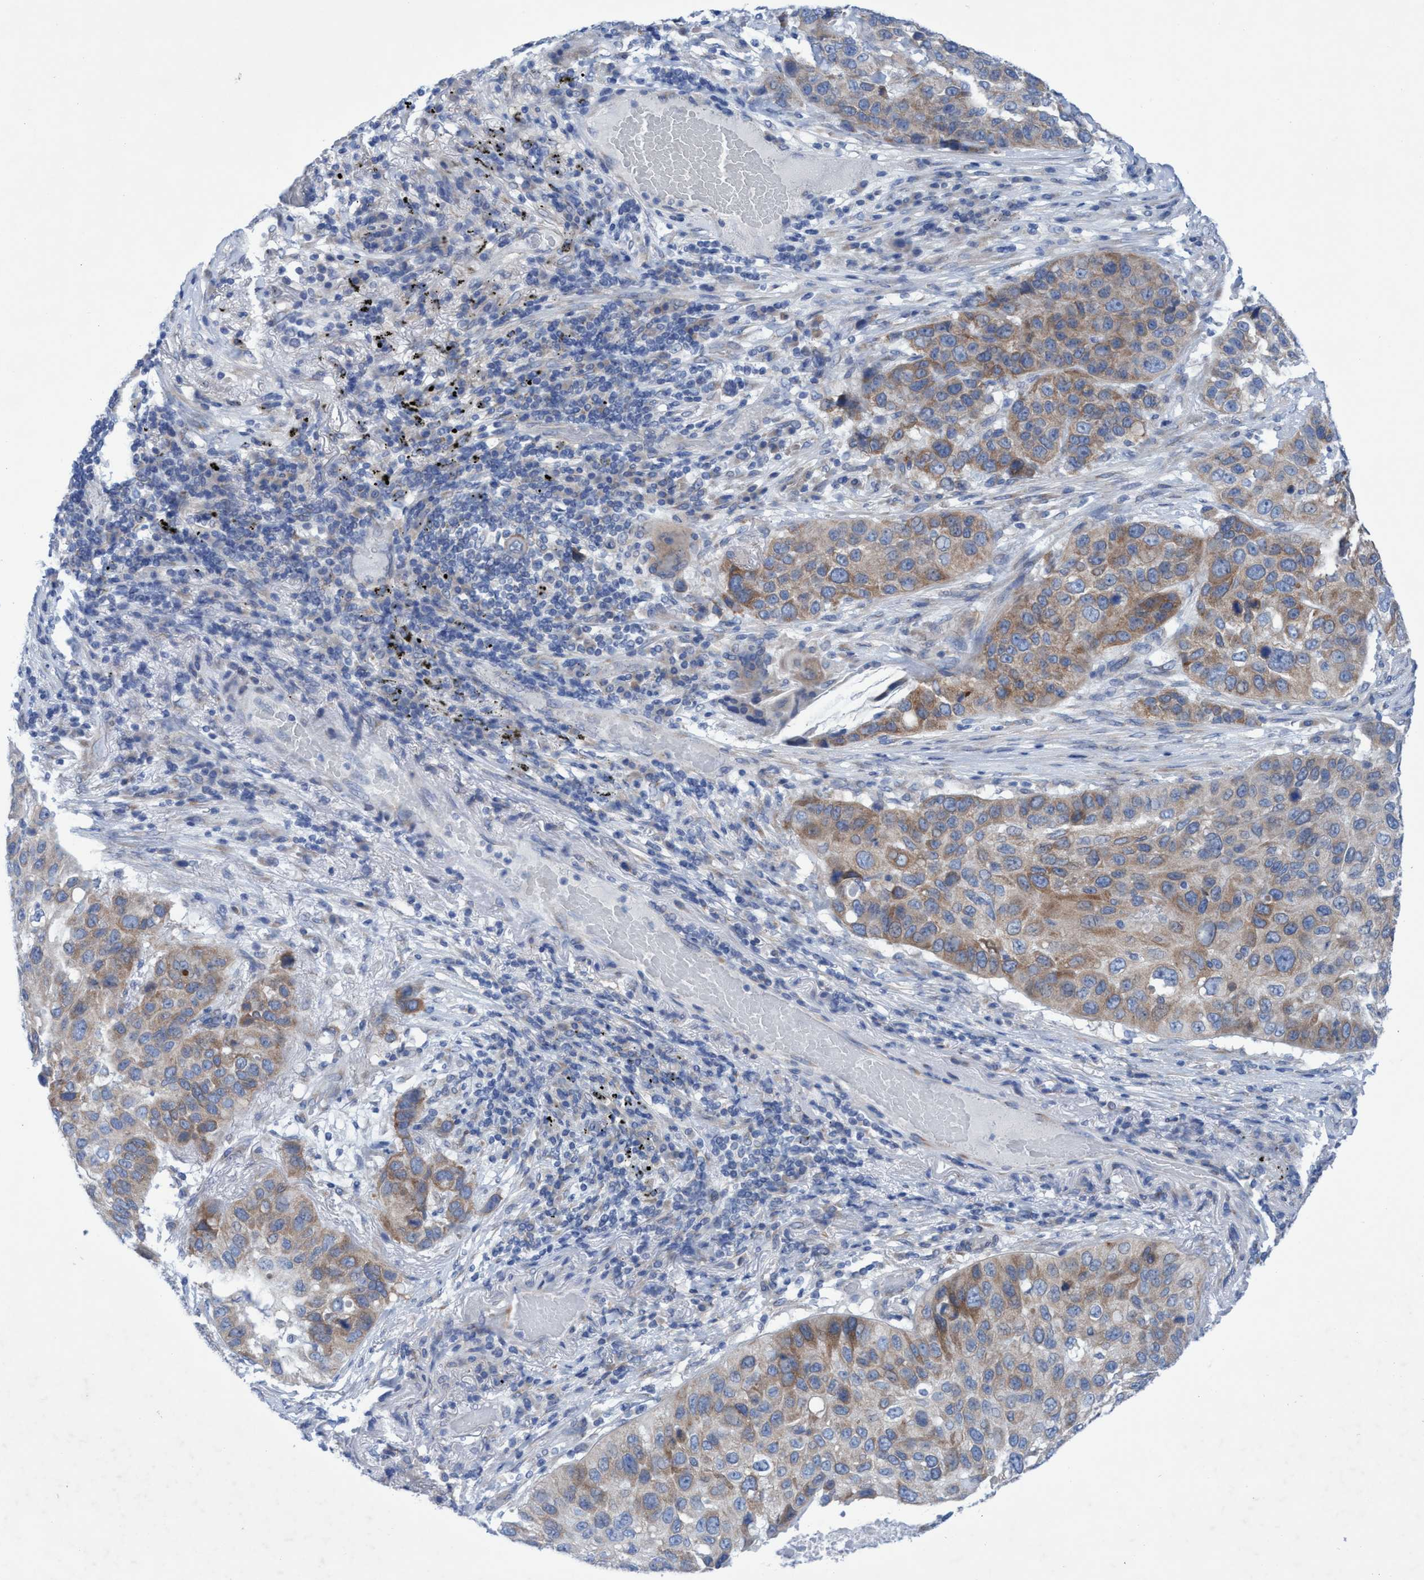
{"staining": {"intensity": "moderate", "quantity": ">75%", "location": "cytoplasmic/membranous"}, "tissue": "lung cancer", "cell_type": "Tumor cells", "image_type": "cancer", "snomed": [{"axis": "morphology", "description": "Squamous cell carcinoma, NOS"}, {"axis": "topography", "description": "Lung"}], "caption": "IHC image of human lung cancer (squamous cell carcinoma) stained for a protein (brown), which exhibits medium levels of moderate cytoplasmic/membranous staining in about >75% of tumor cells.", "gene": "RSAD1", "patient": {"sex": "male", "age": 57}}